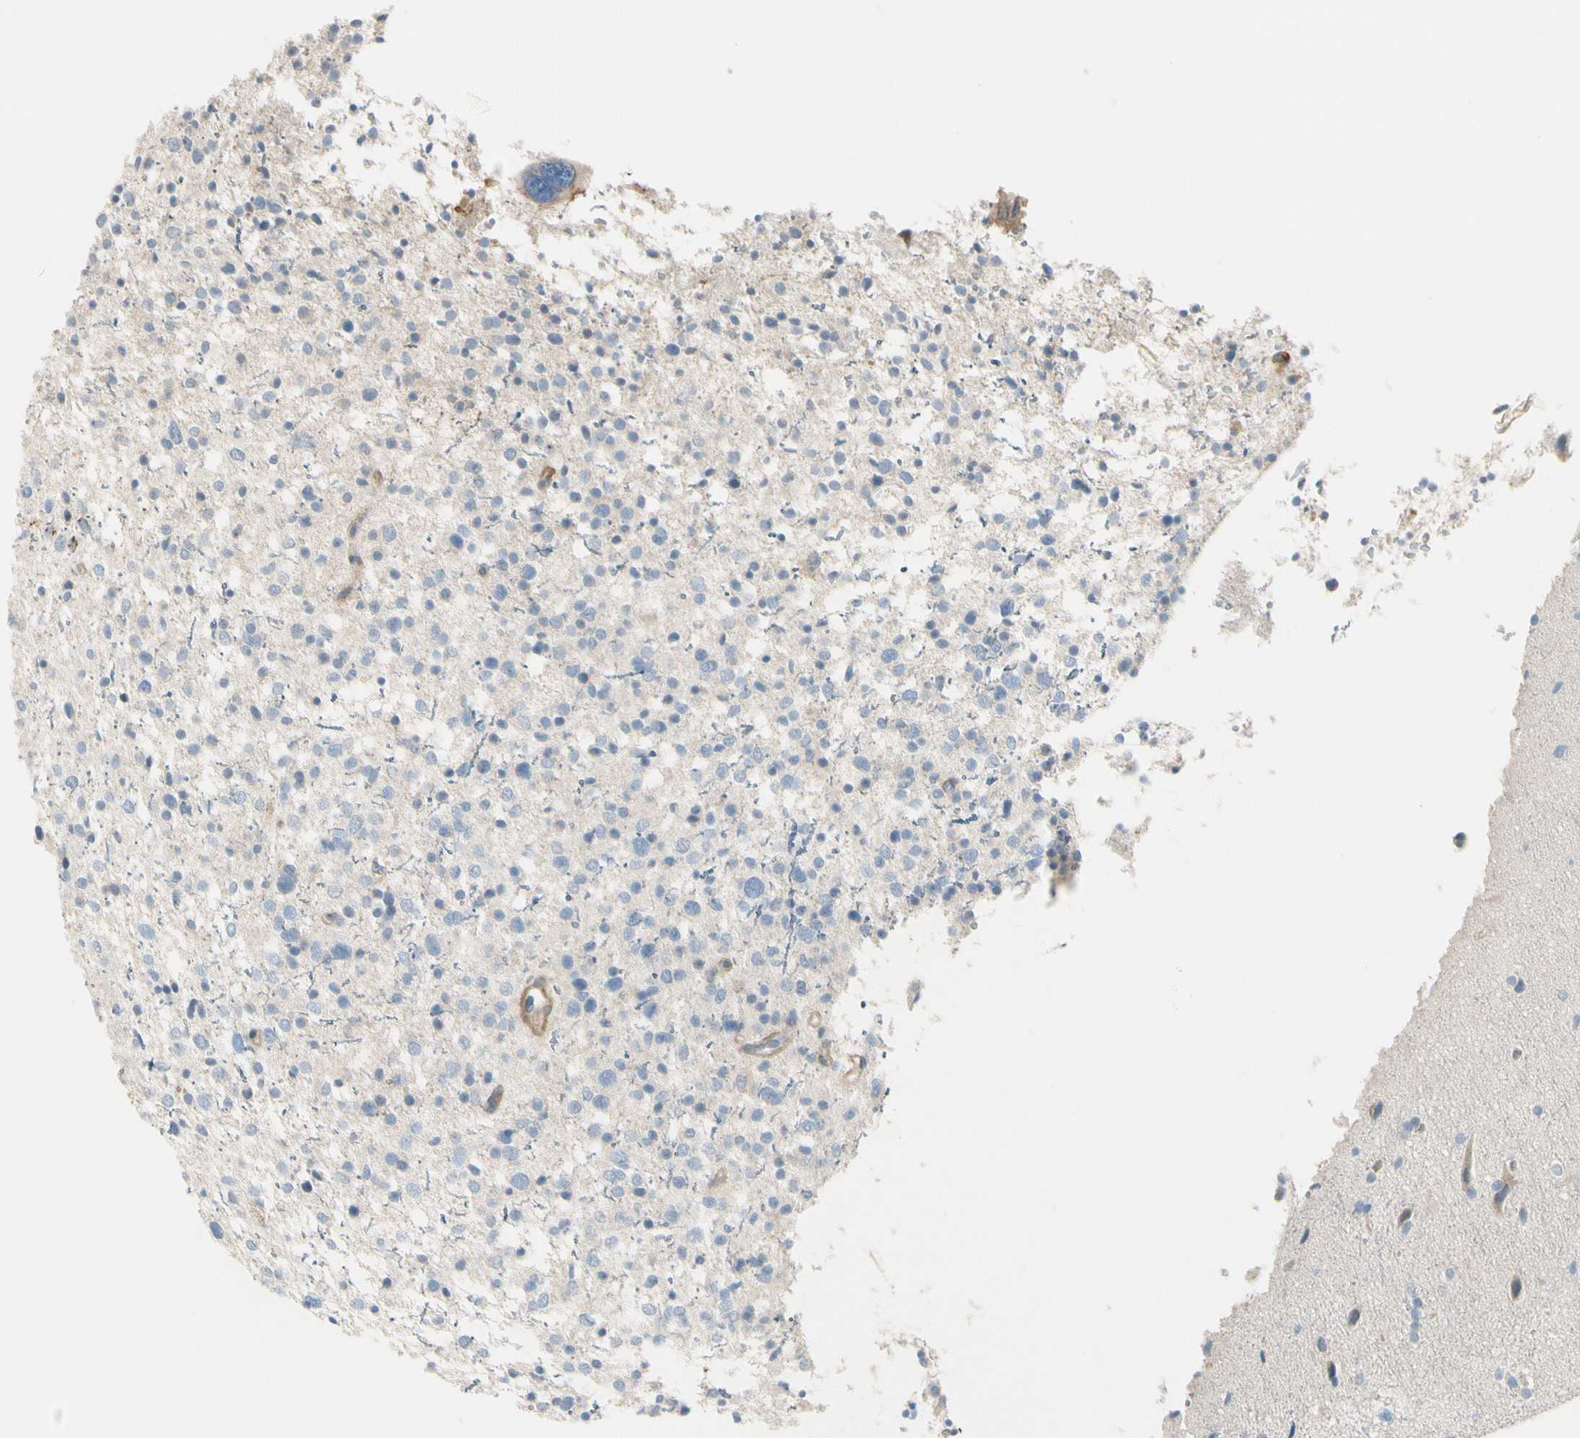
{"staining": {"intensity": "weak", "quantity": "<25%", "location": "cytoplasmic/membranous"}, "tissue": "glioma", "cell_type": "Tumor cells", "image_type": "cancer", "snomed": [{"axis": "morphology", "description": "Glioma, malignant, Low grade"}, {"axis": "topography", "description": "Brain"}], "caption": "Immunohistochemical staining of human low-grade glioma (malignant) shows no significant staining in tumor cells.", "gene": "ITGA3", "patient": {"sex": "female", "age": 37}}